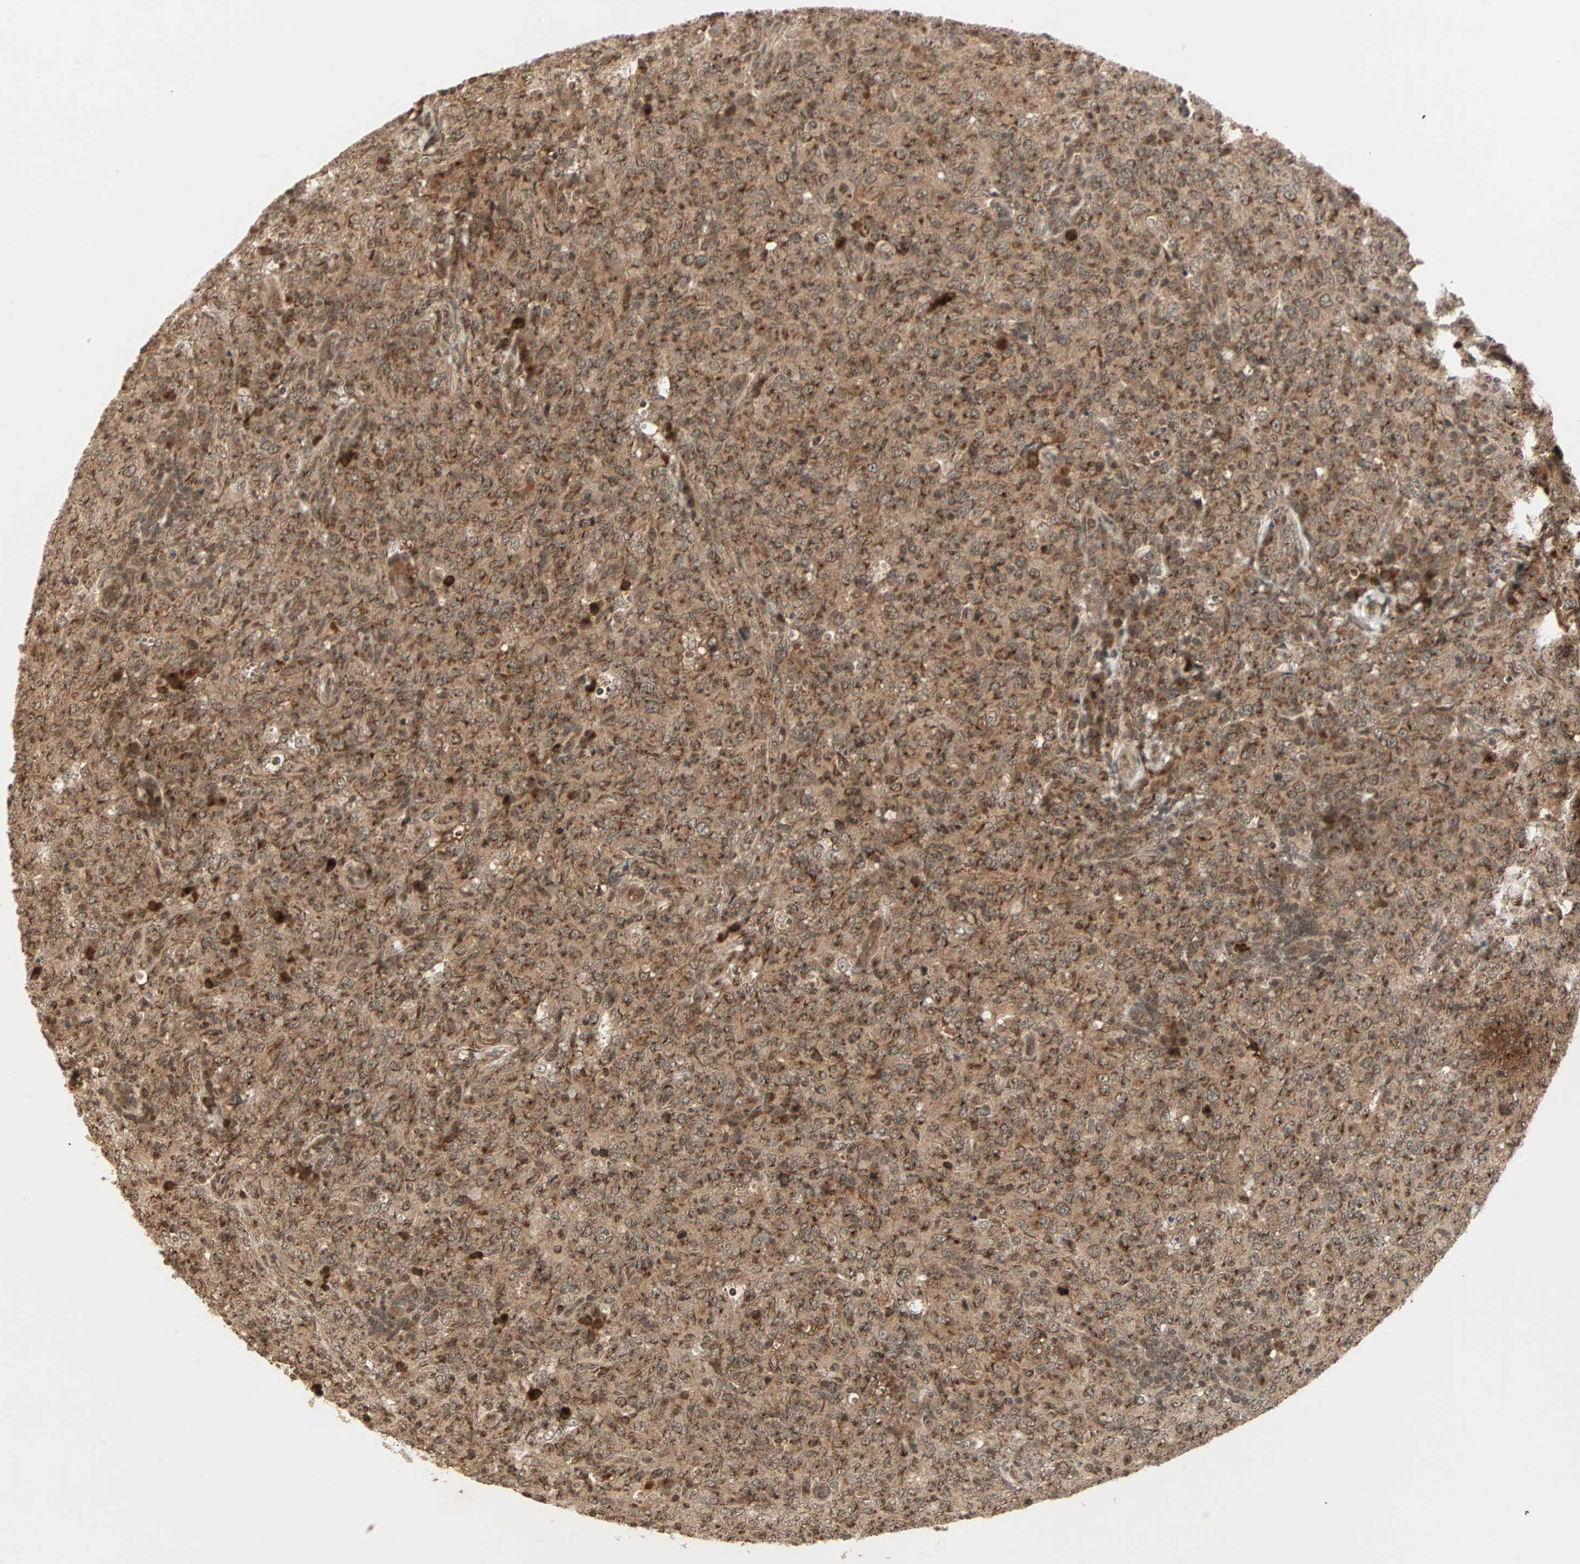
{"staining": {"intensity": "strong", "quantity": ">75%", "location": "cytoplasmic/membranous"}, "tissue": "lymphoma", "cell_type": "Tumor cells", "image_type": "cancer", "snomed": [{"axis": "morphology", "description": "Malignant lymphoma, non-Hodgkin's type, High grade"}, {"axis": "topography", "description": "Tonsil"}], "caption": "Strong cytoplasmic/membranous positivity is present in approximately >75% of tumor cells in lymphoma.", "gene": "RFFL", "patient": {"sex": "female", "age": 36}}